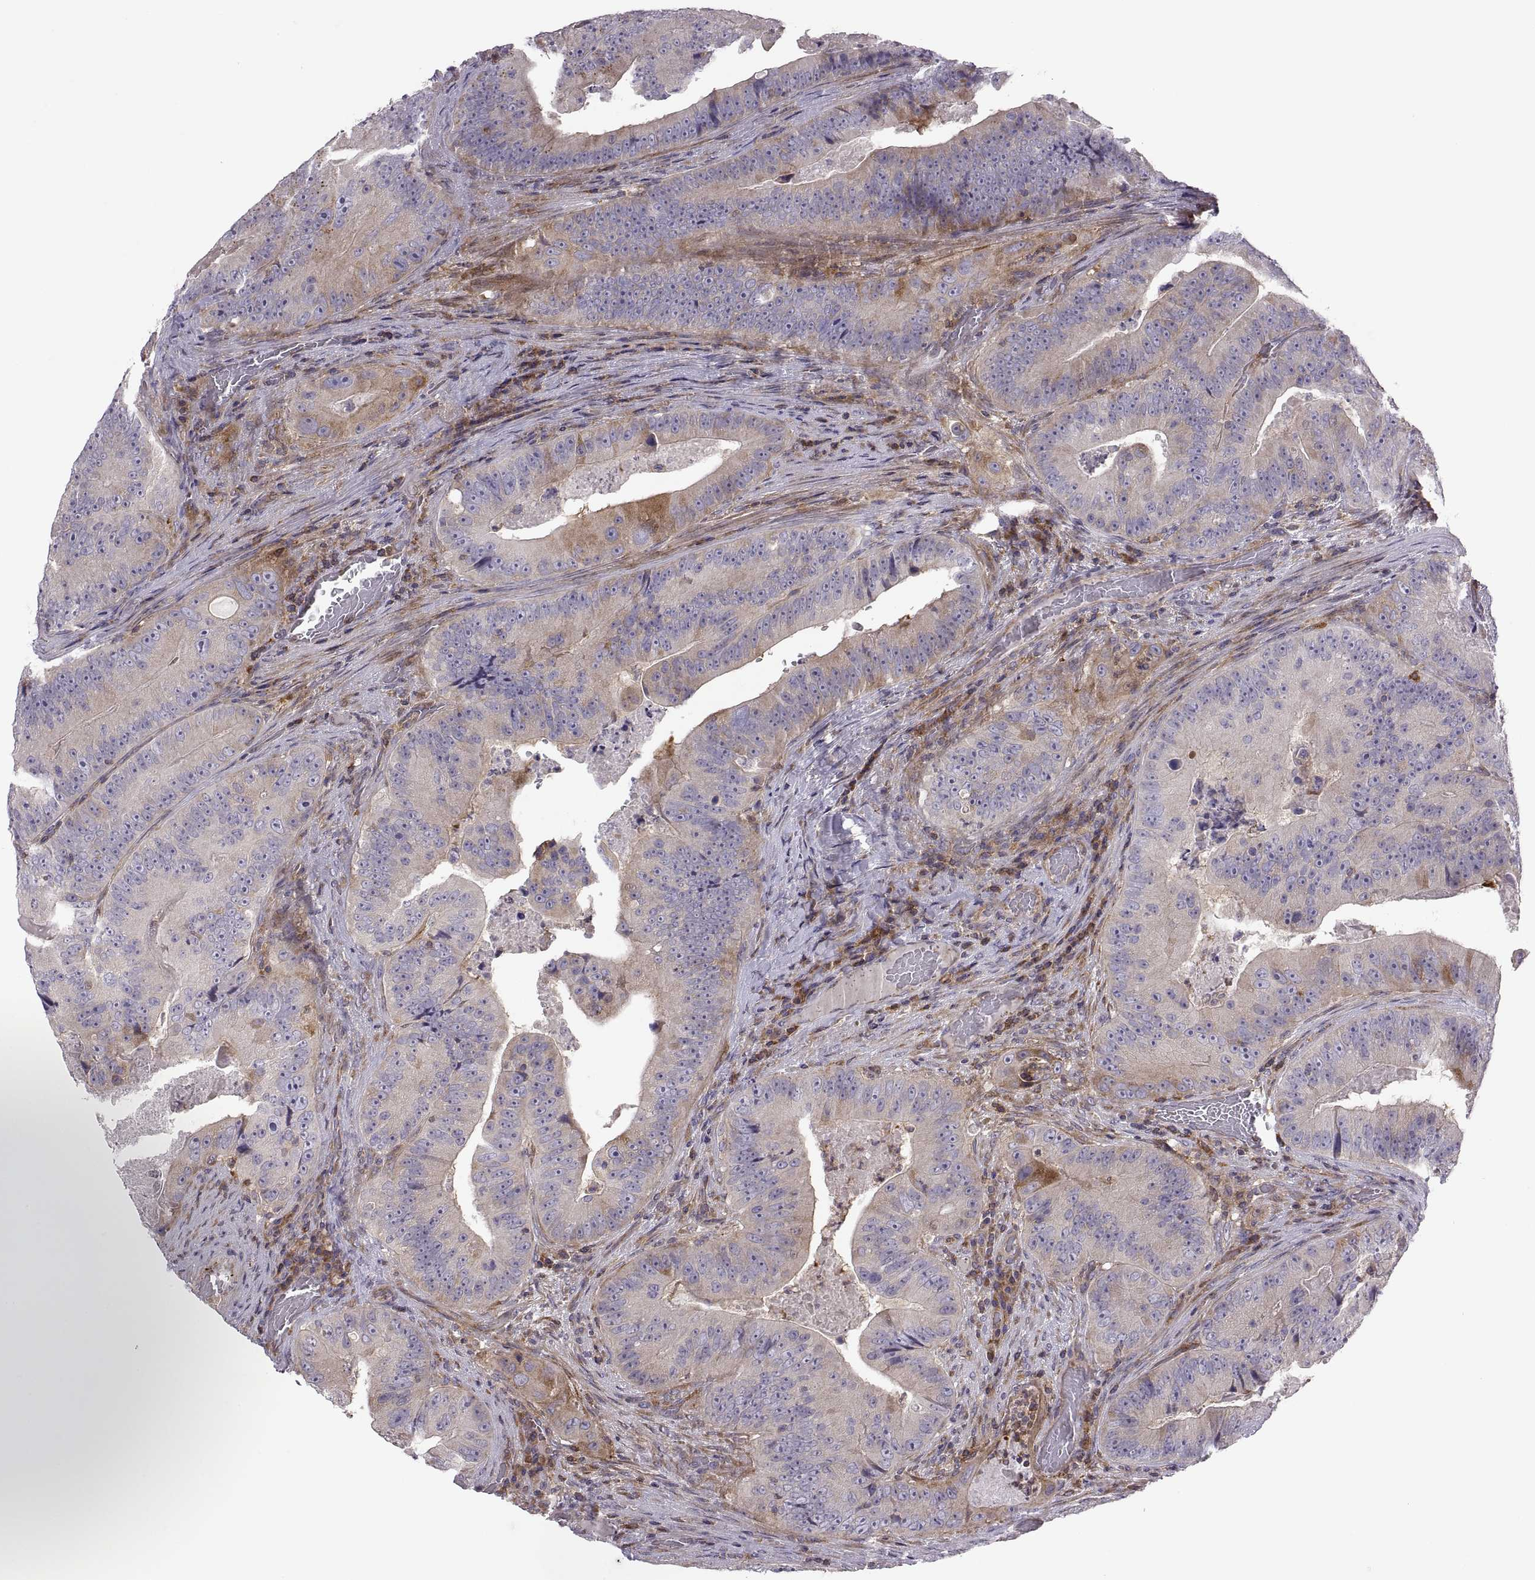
{"staining": {"intensity": "weak", "quantity": "<25%", "location": "cytoplasmic/membranous"}, "tissue": "colorectal cancer", "cell_type": "Tumor cells", "image_type": "cancer", "snomed": [{"axis": "morphology", "description": "Adenocarcinoma, NOS"}, {"axis": "topography", "description": "Colon"}], "caption": "Tumor cells are negative for brown protein staining in colorectal cancer (adenocarcinoma). The staining was performed using DAB (3,3'-diaminobenzidine) to visualize the protein expression in brown, while the nuclei were stained in blue with hematoxylin (Magnification: 20x).", "gene": "SPATA32", "patient": {"sex": "female", "age": 86}}